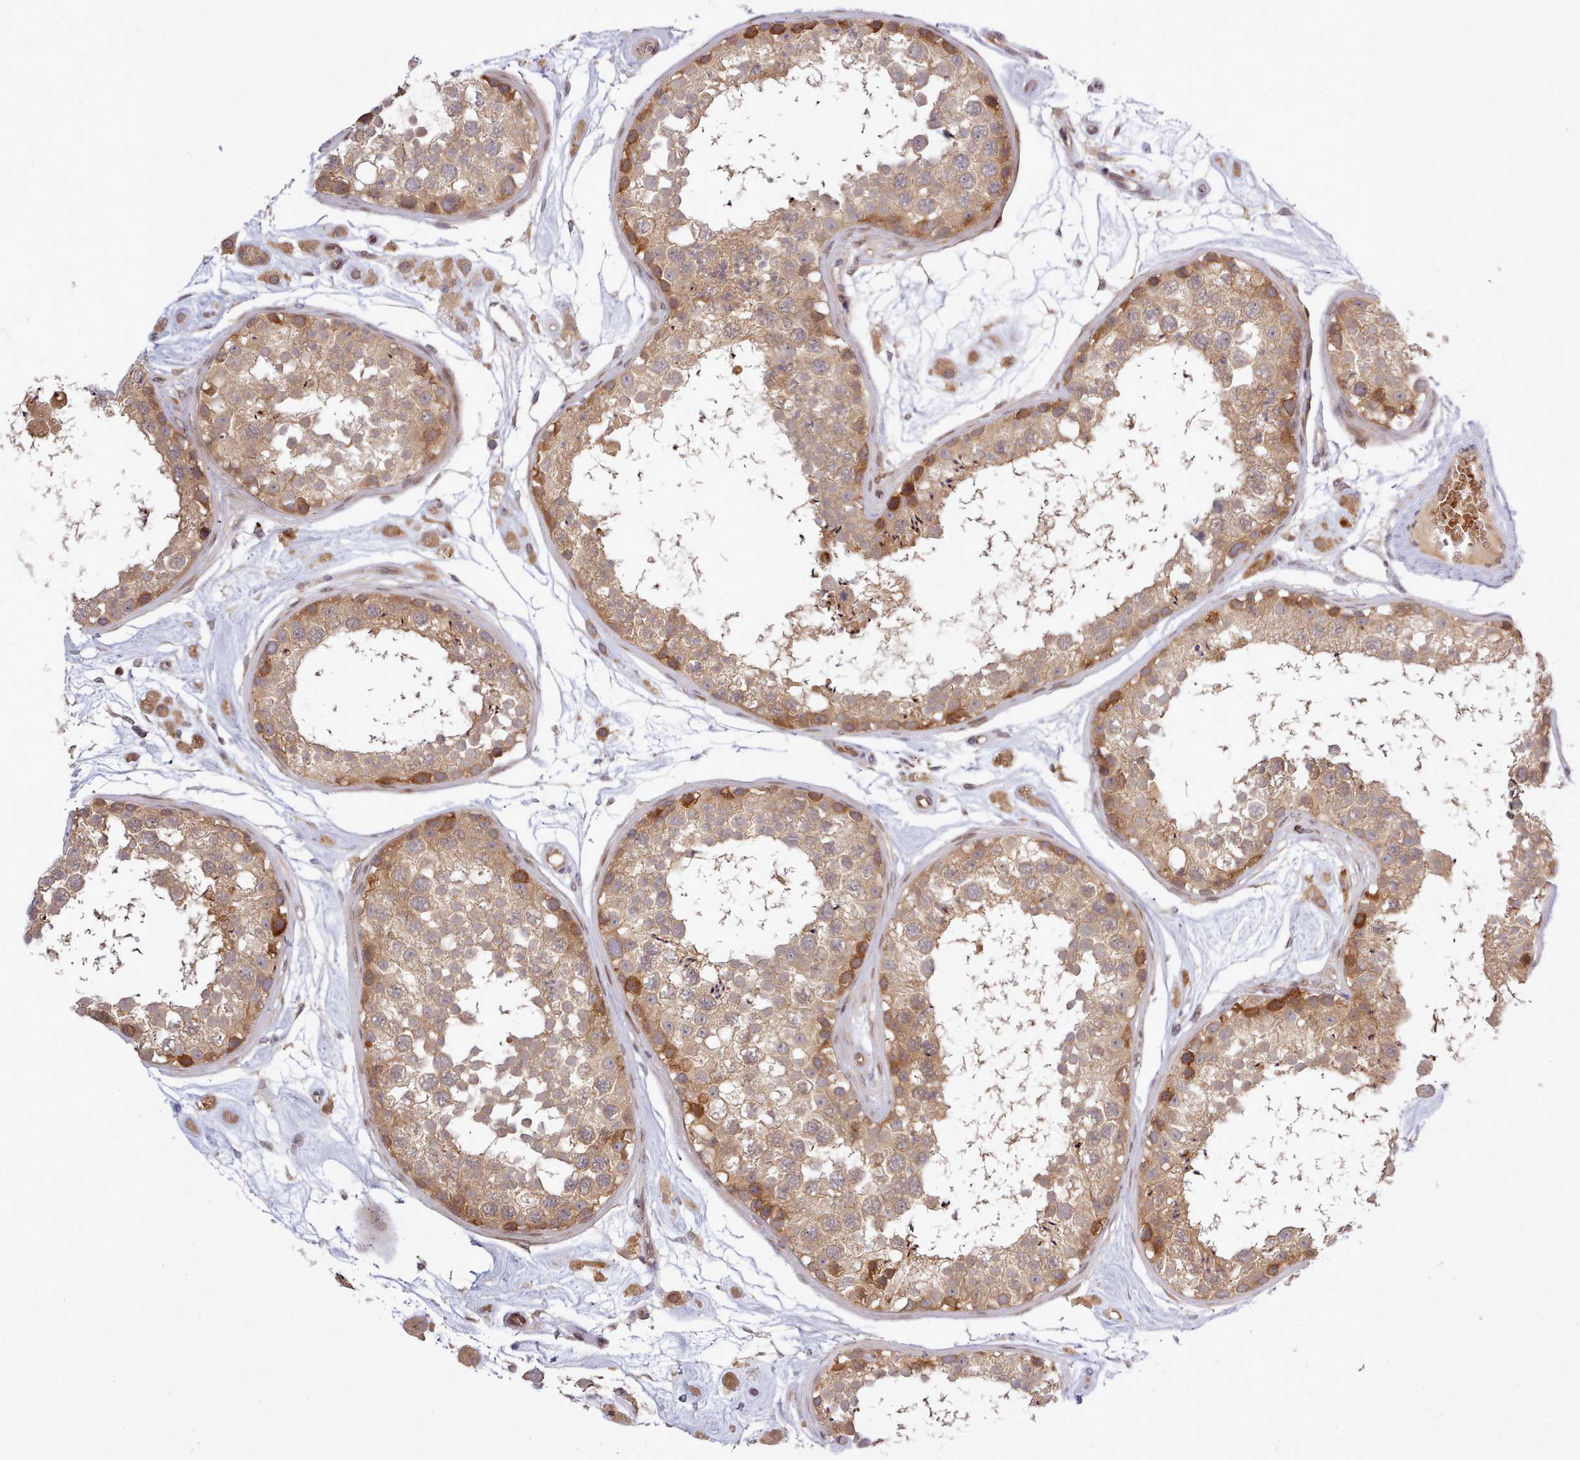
{"staining": {"intensity": "moderate", "quantity": ">75%", "location": "cytoplasmic/membranous,nuclear"}, "tissue": "testis", "cell_type": "Cells in seminiferous ducts", "image_type": "normal", "snomed": [{"axis": "morphology", "description": "Normal tissue, NOS"}, {"axis": "topography", "description": "Testis"}], "caption": "High-power microscopy captured an immunohistochemistry image of unremarkable testis, revealing moderate cytoplasmic/membranous,nuclear positivity in approximately >75% of cells in seminiferous ducts.", "gene": "UBE2G1", "patient": {"sex": "male", "age": 25}}